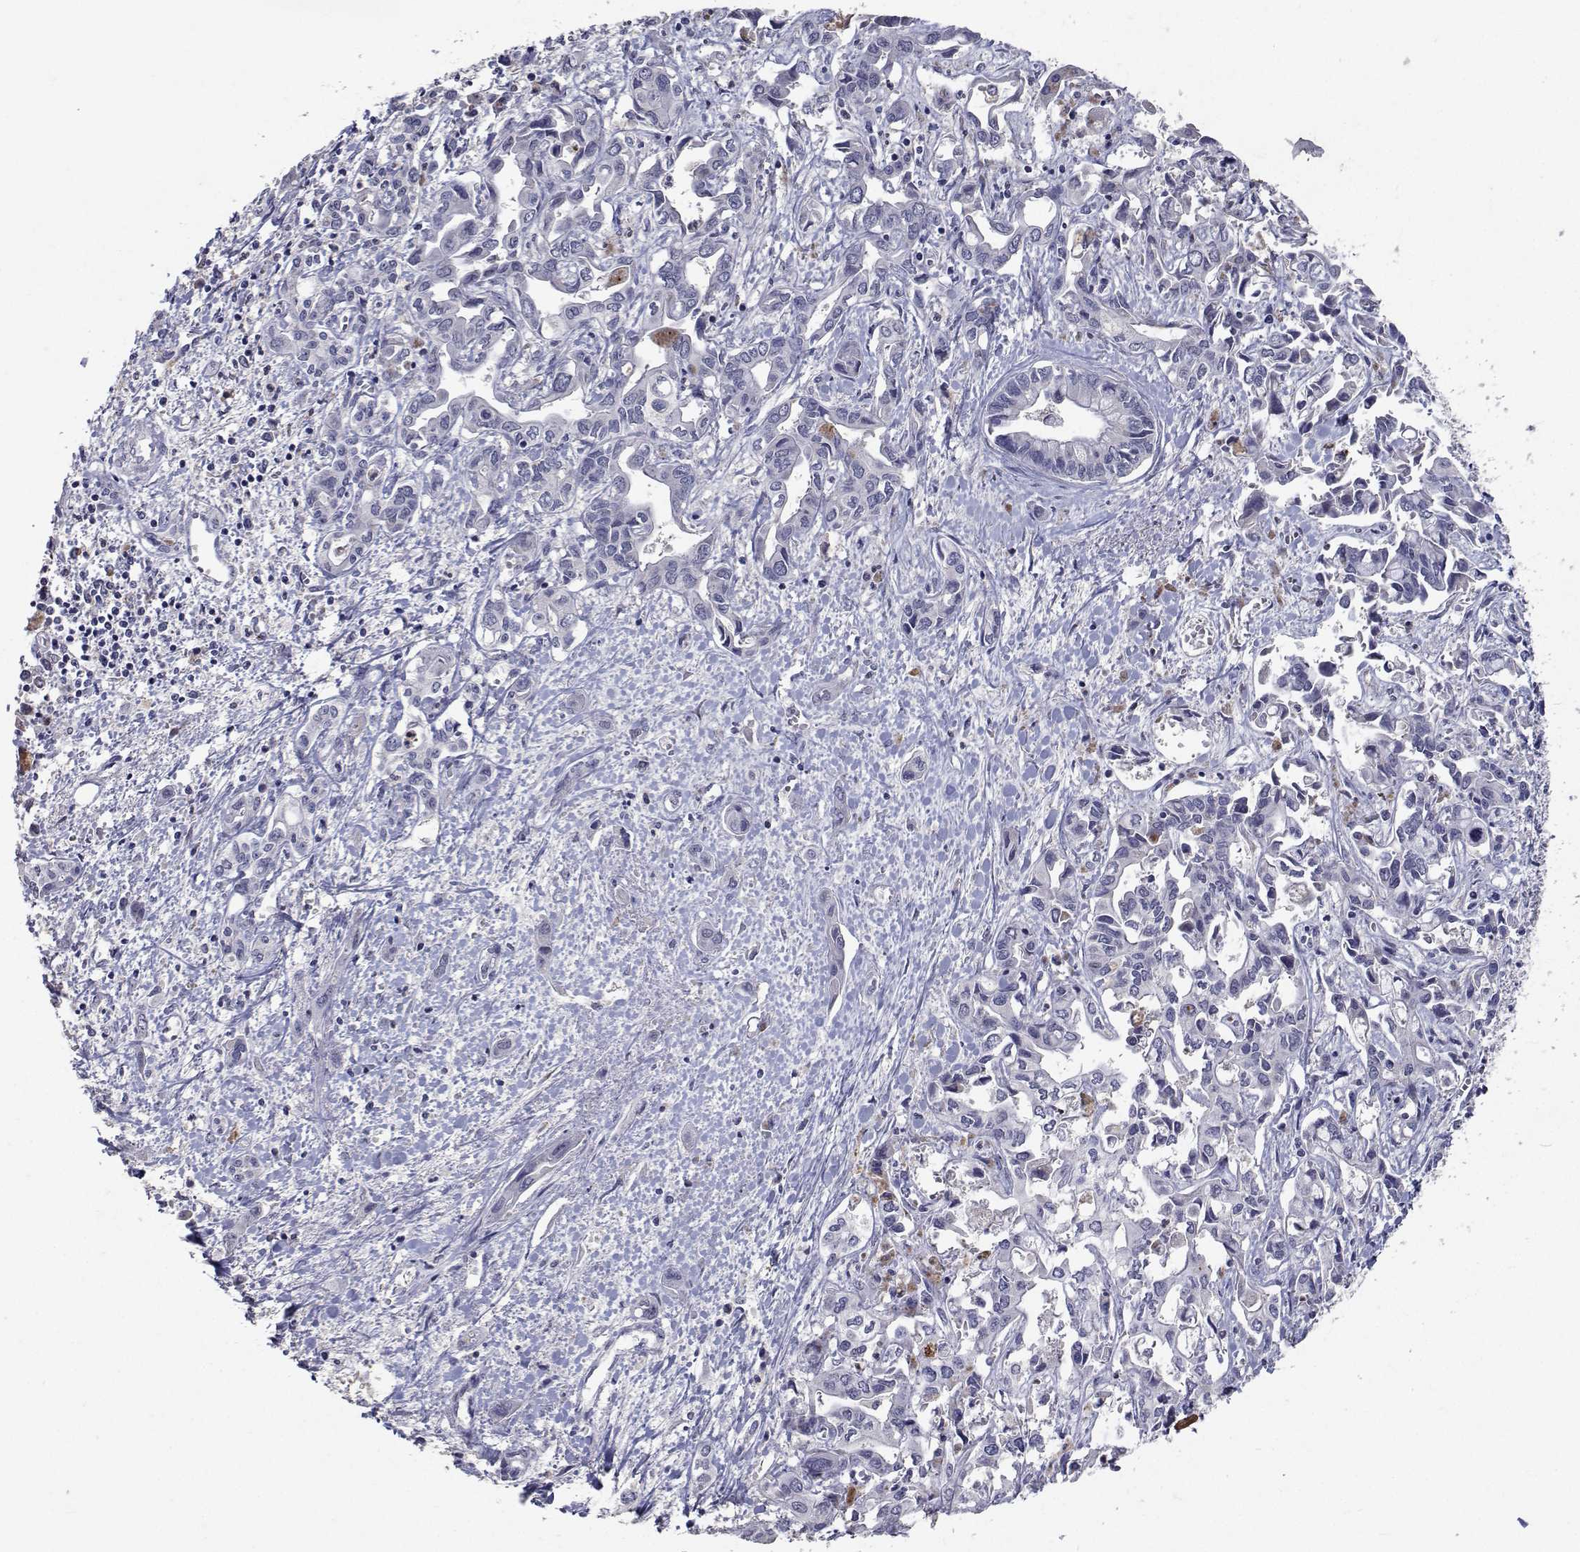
{"staining": {"intensity": "negative", "quantity": "none", "location": "none"}, "tissue": "liver cancer", "cell_type": "Tumor cells", "image_type": "cancer", "snomed": [{"axis": "morphology", "description": "Cholangiocarcinoma"}, {"axis": "topography", "description": "Liver"}], "caption": "There is no significant expression in tumor cells of liver cancer (cholangiocarcinoma).", "gene": "RBPJL", "patient": {"sex": "female", "age": 64}}